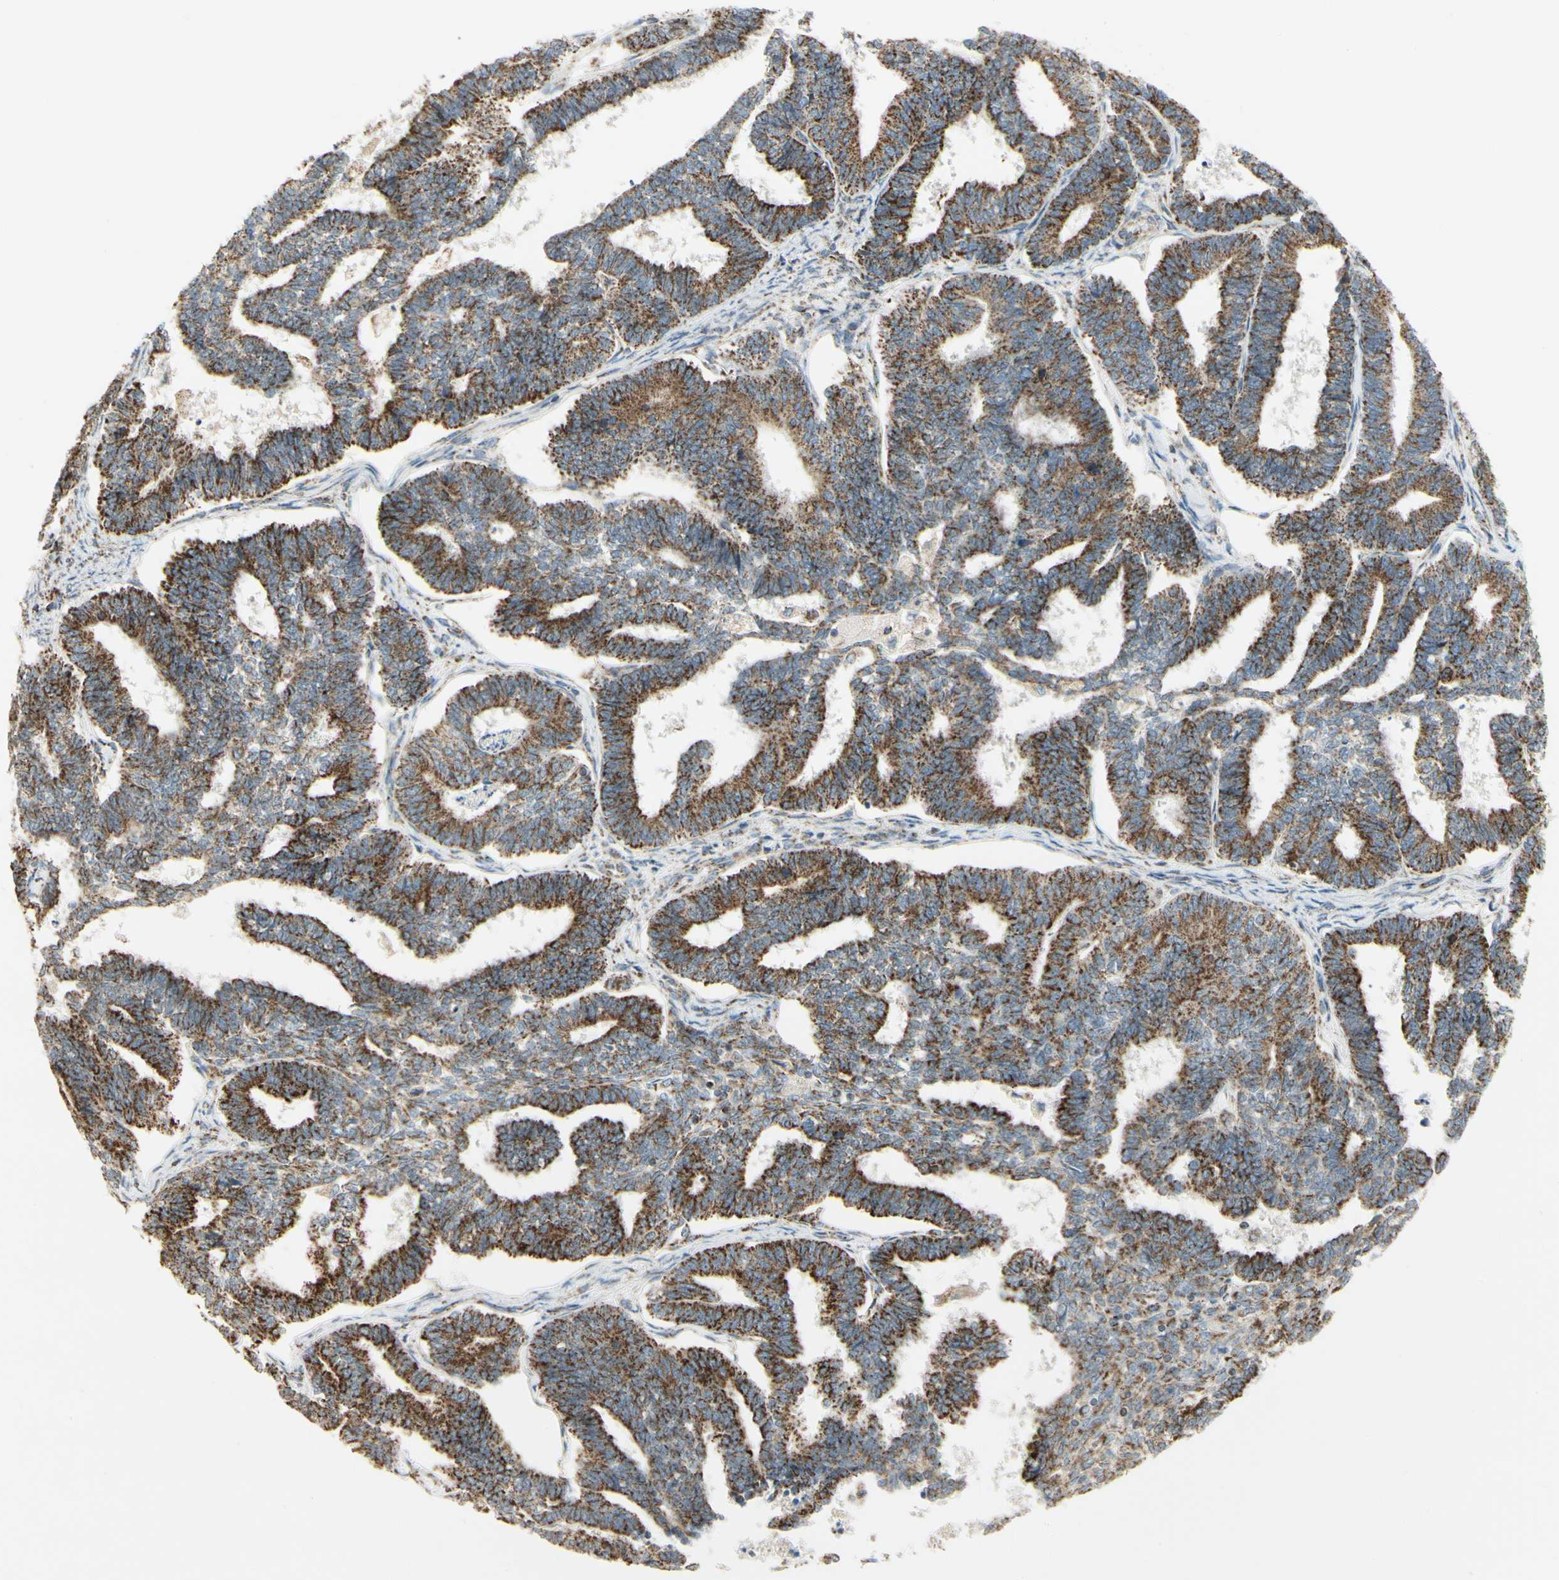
{"staining": {"intensity": "strong", "quantity": ">75%", "location": "cytoplasmic/membranous"}, "tissue": "endometrial cancer", "cell_type": "Tumor cells", "image_type": "cancer", "snomed": [{"axis": "morphology", "description": "Adenocarcinoma, NOS"}, {"axis": "topography", "description": "Endometrium"}], "caption": "Endometrial cancer (adenocarcinoma) stained with a protein marker shows strong staining in tumor cells.", "gene": "ANKS6", "patient": {"sex": "female", "age": 70}}